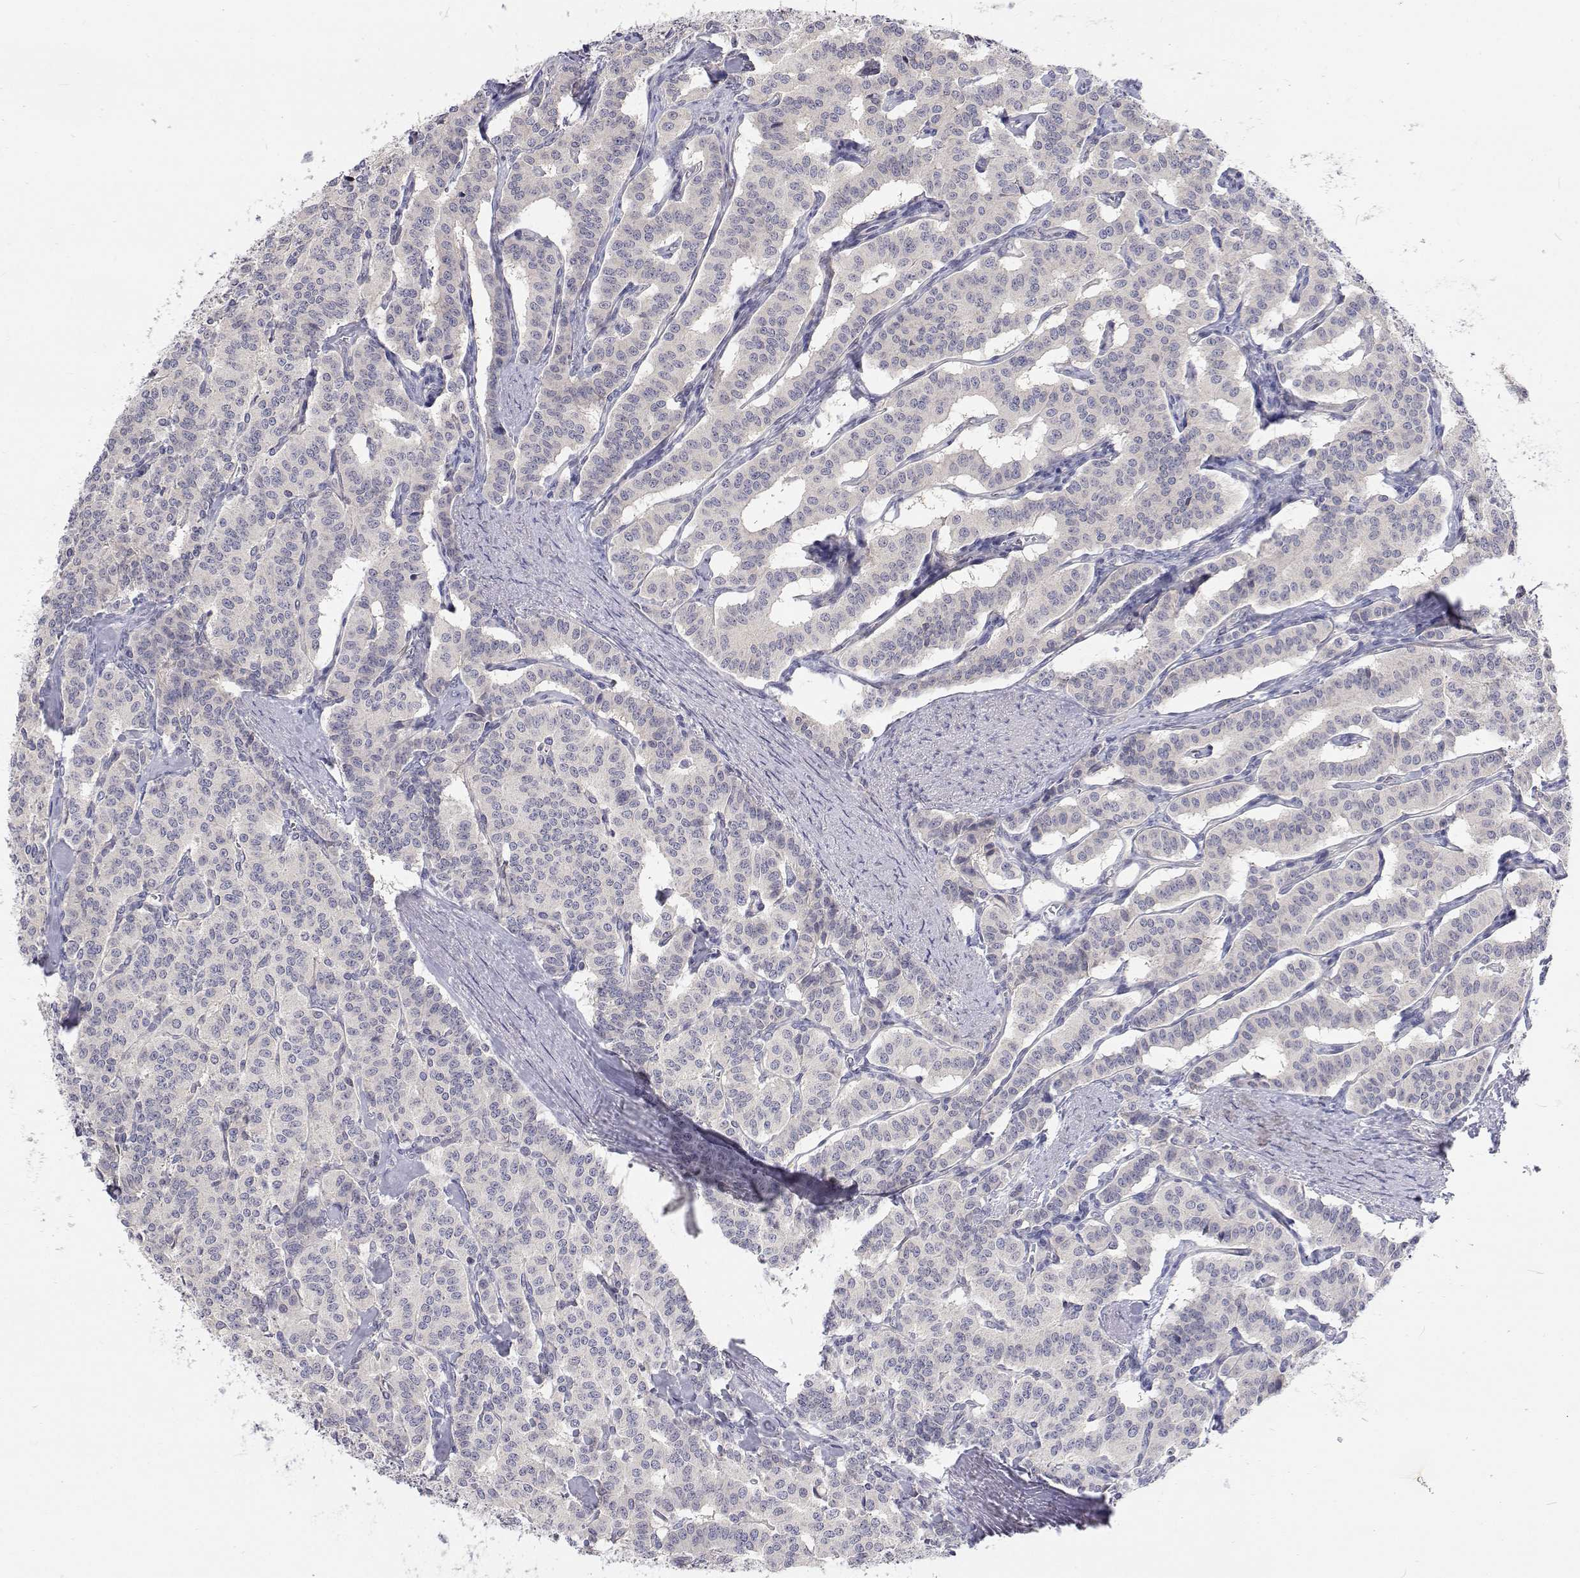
{"staining": {"intensity": "negative", "quantity": "none", "location": "none"}, "tissue": "carcinoid", "cell_type": "Tumor cells", "image_type": "cancer", "snomed": [{"axis": "morphology", "description": "Carcinoid, malignant, NOS"}, {"axis": "topography", "description": "Lung"}], "caption": "DAB (3,3'-diaminobenzidine) immunohistochemical staining of carcinoid (malignant) reveals no significant expression in tumor cells. The staining was performed using DAB (3,3'-diaminobenzidine) to visualize the protein expression in brown, while the nuclei were stained in blue with hematoxylin (Magnification: 20x).", "gene": "MYPN", "patient": {"sex": "female", "age": 46}}